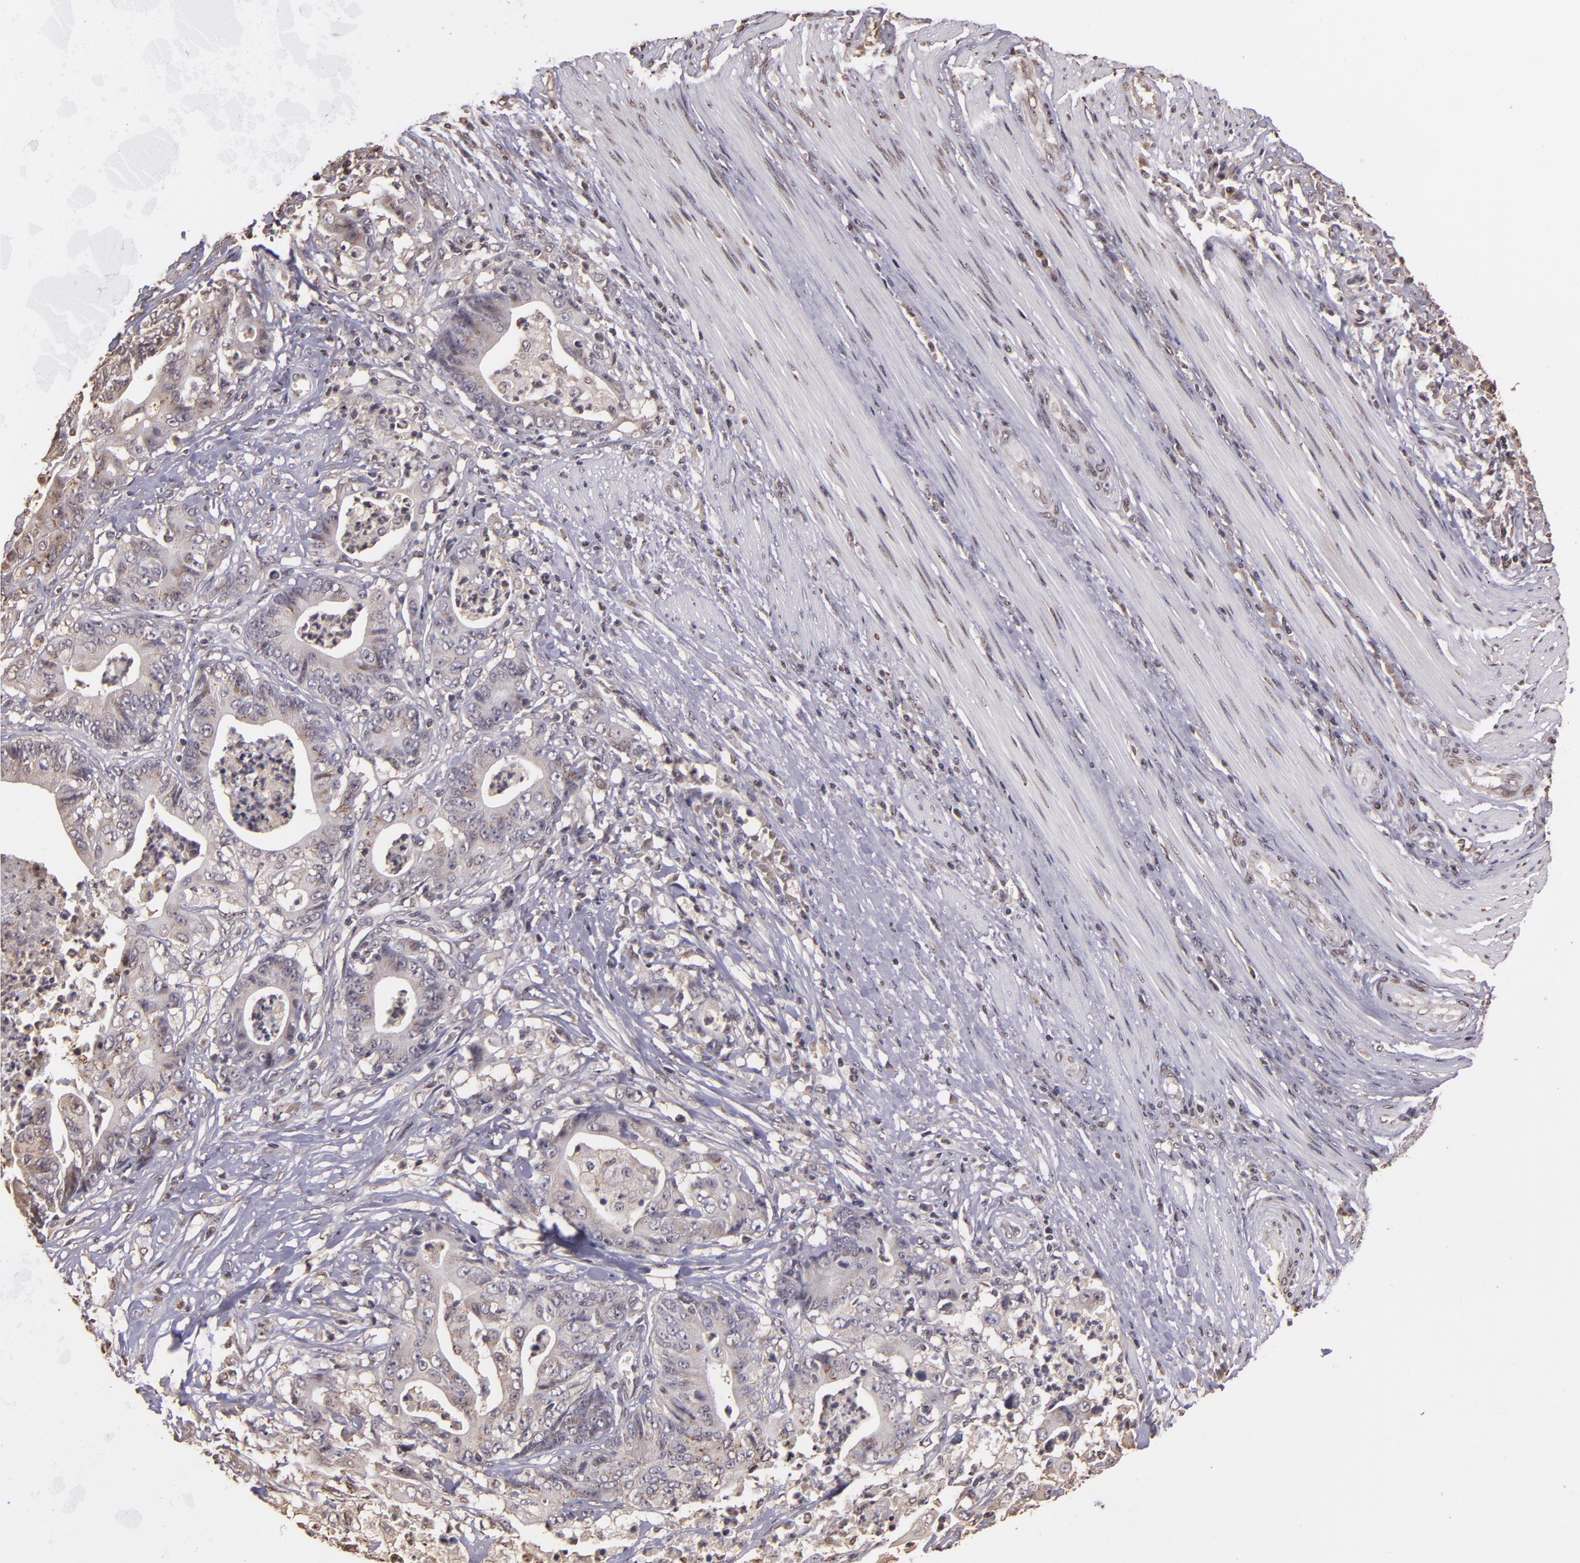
{"staining": {"intensity": "negative", "quantity": "none", "location": "none"}, "tissue": "stomach cancer", "cell_type": "Tumor cells", "image_type": "cancer", "snomed": [{"axis": "morphology", "description": "Adenocarcinoma, NOS"}, {"axis": "topography", "description": "Stomach, lower"}], "caption": "A high-resolution micrograph shows IHC staining of adenocarcinoma (stomach), which reveals no significant positivity in tumor cells.", "gene": "ARPC2", "patient": {"sex": "female", "age": 86}}